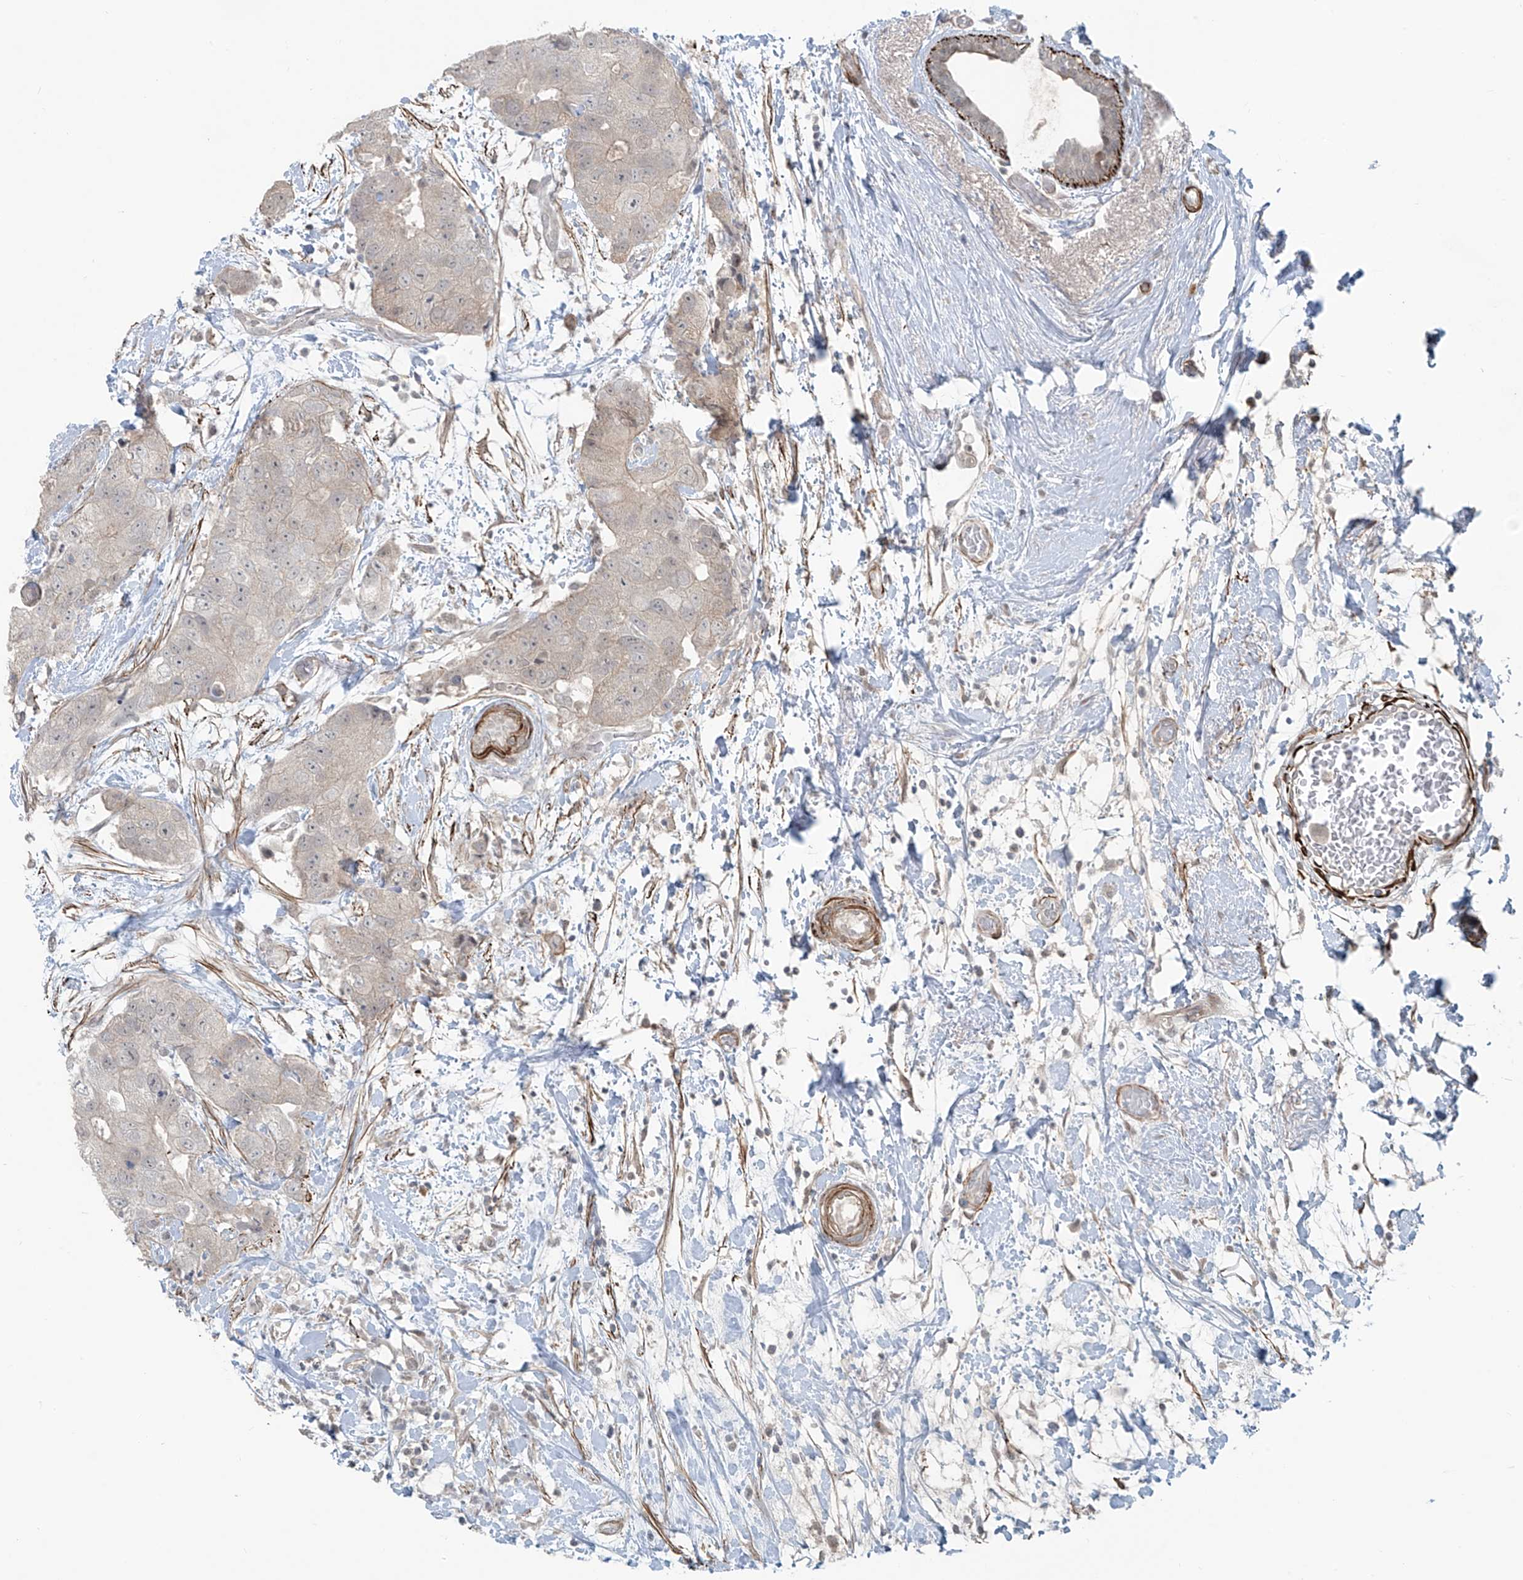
{"staining": {"intensity": "negative", "quantity": "none", "location": "none"}, "tissue": "breast cancer", "cell_type": "Tumor cells", "image_type": "cancer", "snomed": [{"axis": "morphology", "description": "Duct carcinoma"}, {"axis": "topography", "description": "Breast"}], "caption": "Protein analysis of breast infiltrating ductal carcinoma displays no significant expression in tumor cells.", "gene": "RASGEF1A", "patient": {"sex": "female", "age": 62}}